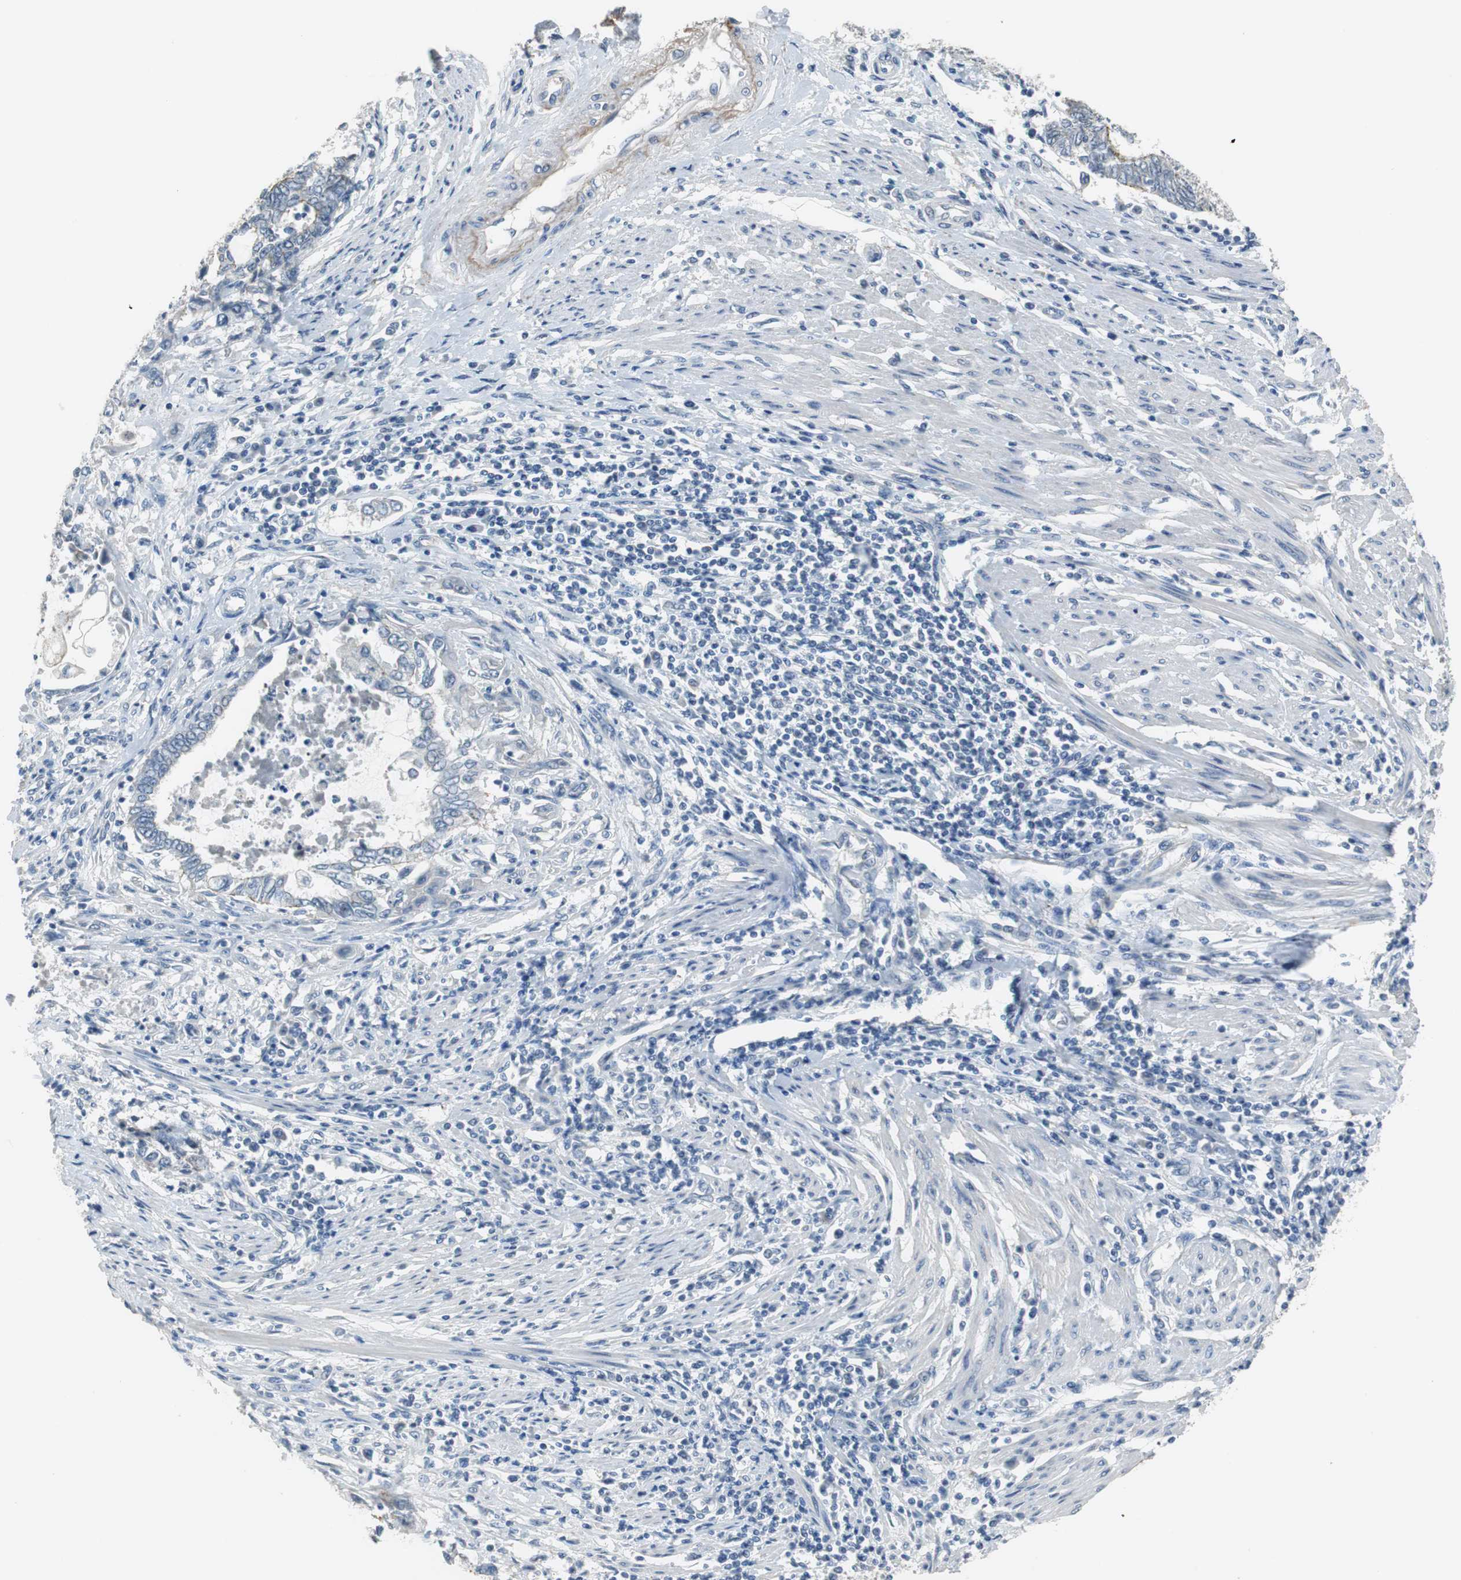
{"staining": {"intensity": "negative", "quantity": "none", "location": "none"}, "tissue": "endometrial cancer", "cell_type": "Tumor cells", "image_type": "cancer", "snomed": [{"axis": "morphology", "description": "Adenocarcinoma, NOS"}, {"axis": "topography", "description": "Uterus"}, {"axis": "topography", "description": "Endometrium"}], "caption": "Endometrial cancer (adenocarcinoma) was stained to show a protein in brown. There is no significant staining in tumor cells. The staining is performed using DAB brown chromogen with nuclei counter-stained in using hematoxylin.", "gene": "MUC7", "patient": {"sex": "female", "age": 70}}